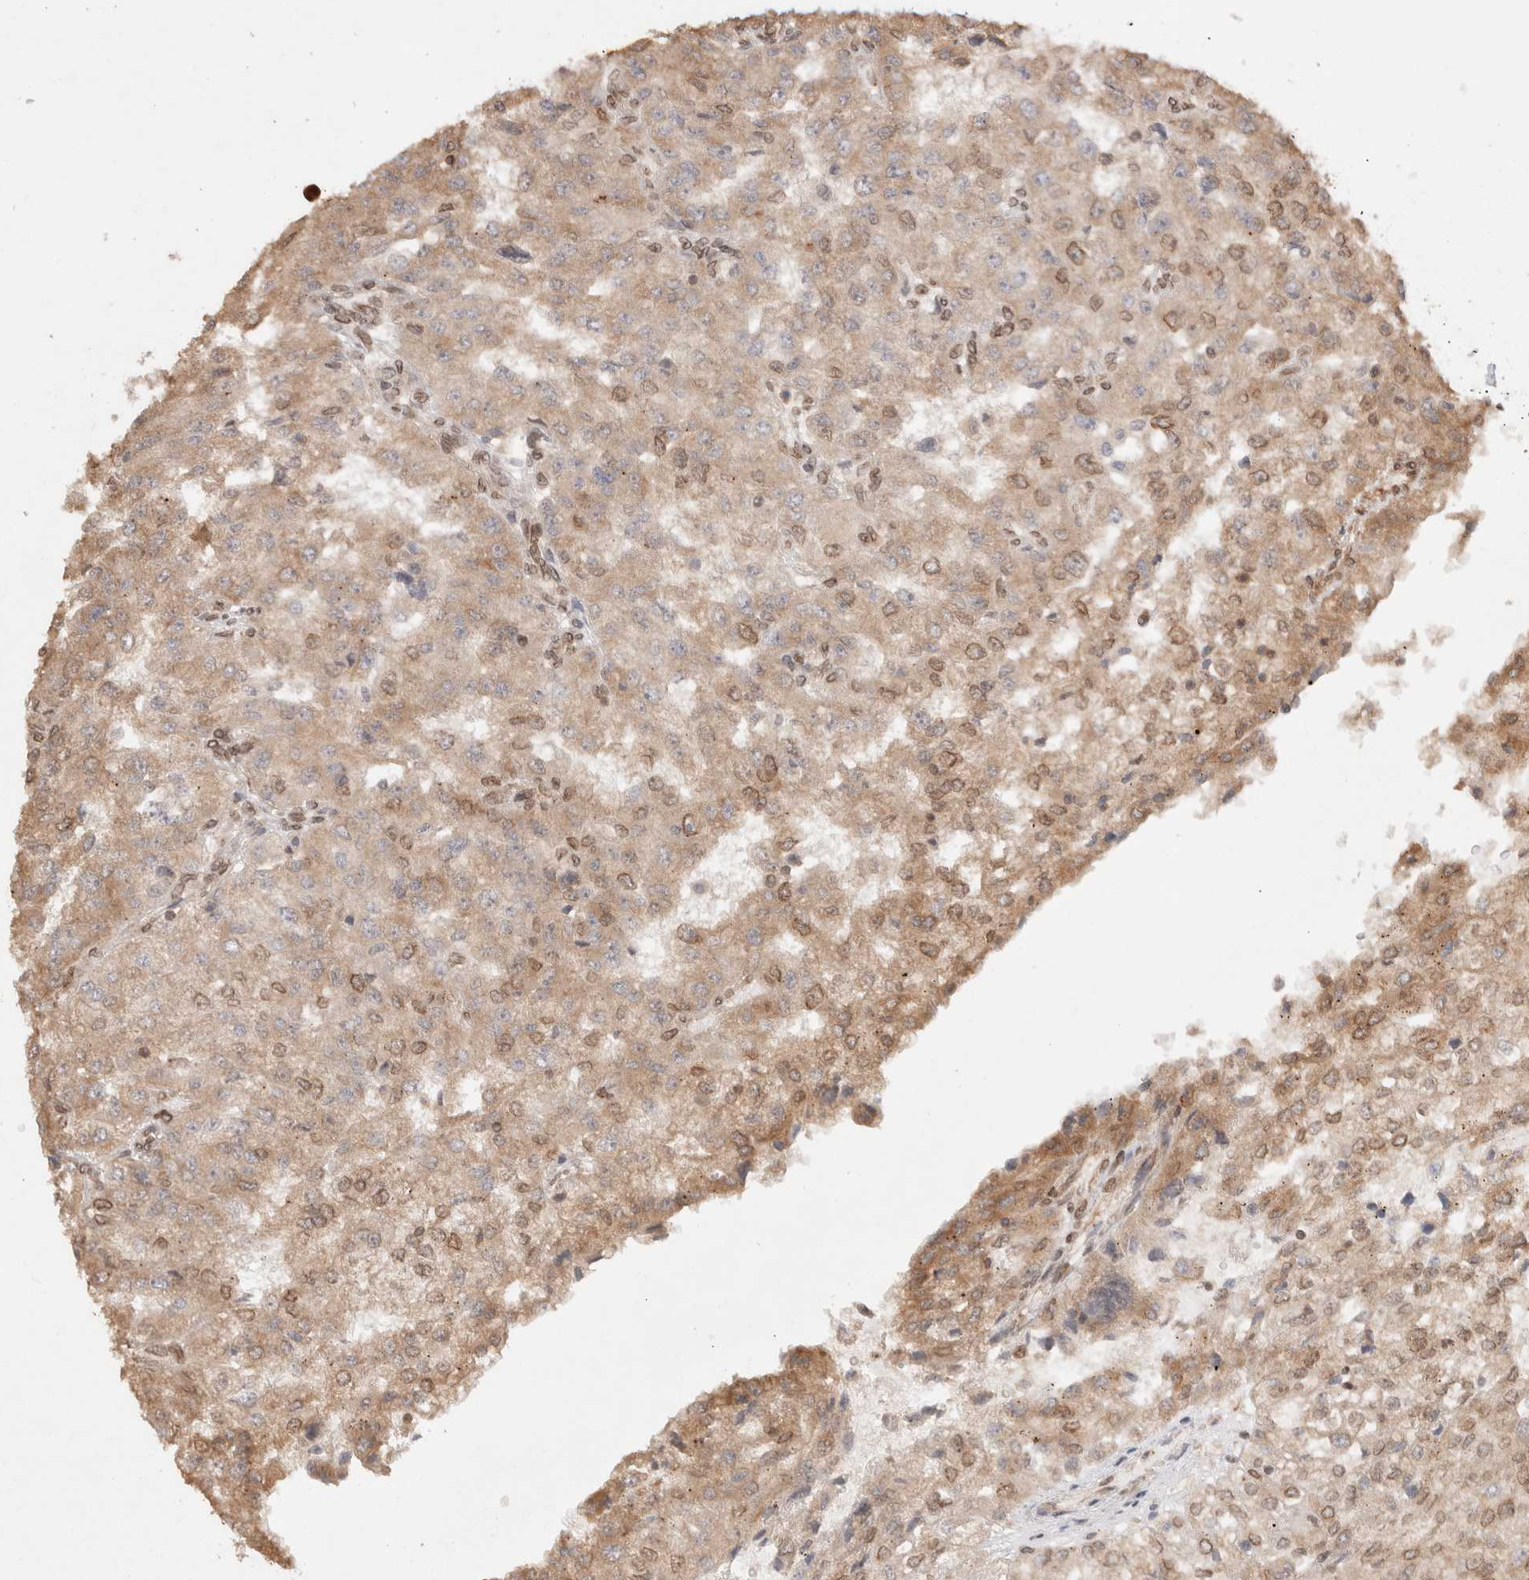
{"staining": {"intensity": "moderate", "quantity": ">75%", "location": "cytoplasmic/membranous,nuclear"}, "tissue": "renal cancer", "cell_type": "Tumor cells", "image_type": "cancer", "snomed": [{"axis": "morphology", "description": "Adenocarcinoma, NOS"}, {"axis": "topography", "description": "Kidney"}], "caption": "IHC of human renal cancer shows medium levels of moderate cytoplasmic/membranous and nuclear expression in approximately >75% of tumor cells.", "gene": "TPR", "patient": {"sex": "female", "age": 54}}